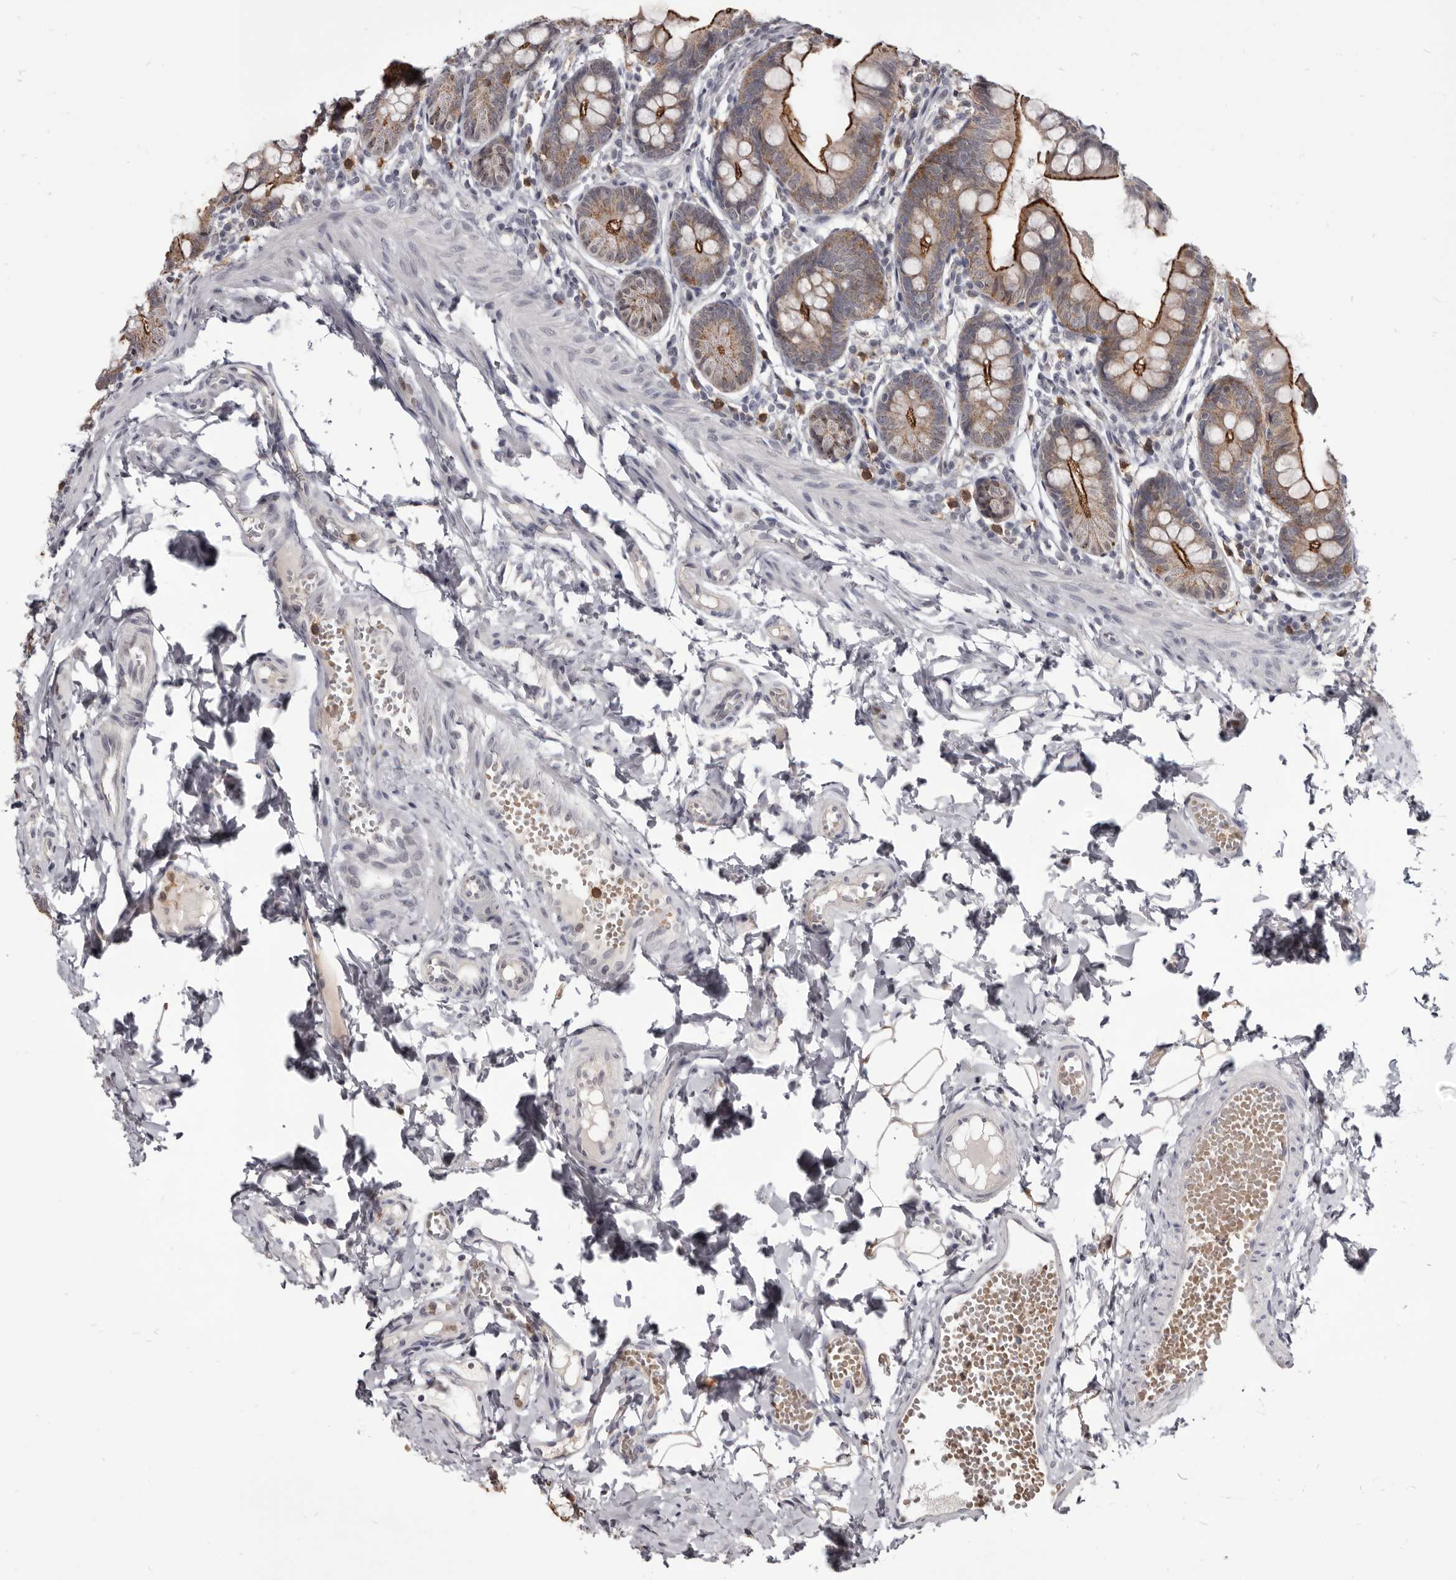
{"staining": {"intensity": "strong", "quantity": "25%-75%", "location": "cytoplasmic/membranous"}, "tissue": "small intestine", "cell_type": "Glandular cells", "image_type": "normal", "snomed": [{"axis": "morphology", "description": "Normal tissue, NOS"}, {"axis": "topography", "description": "Small intestine"}], "caption": "IHC of benign small intestine displays high levels of strong cytoplasmic/membranous positivity in approximately 25%-75% of glandular cells. (Stains: DAB (3,3'-diaminobenzidine) in brown, nuclei in blue, Microscopy: brightfield microscopy at high magnification).", "gene": "CGN", "patient": {"sex": "male", "age": 7}}